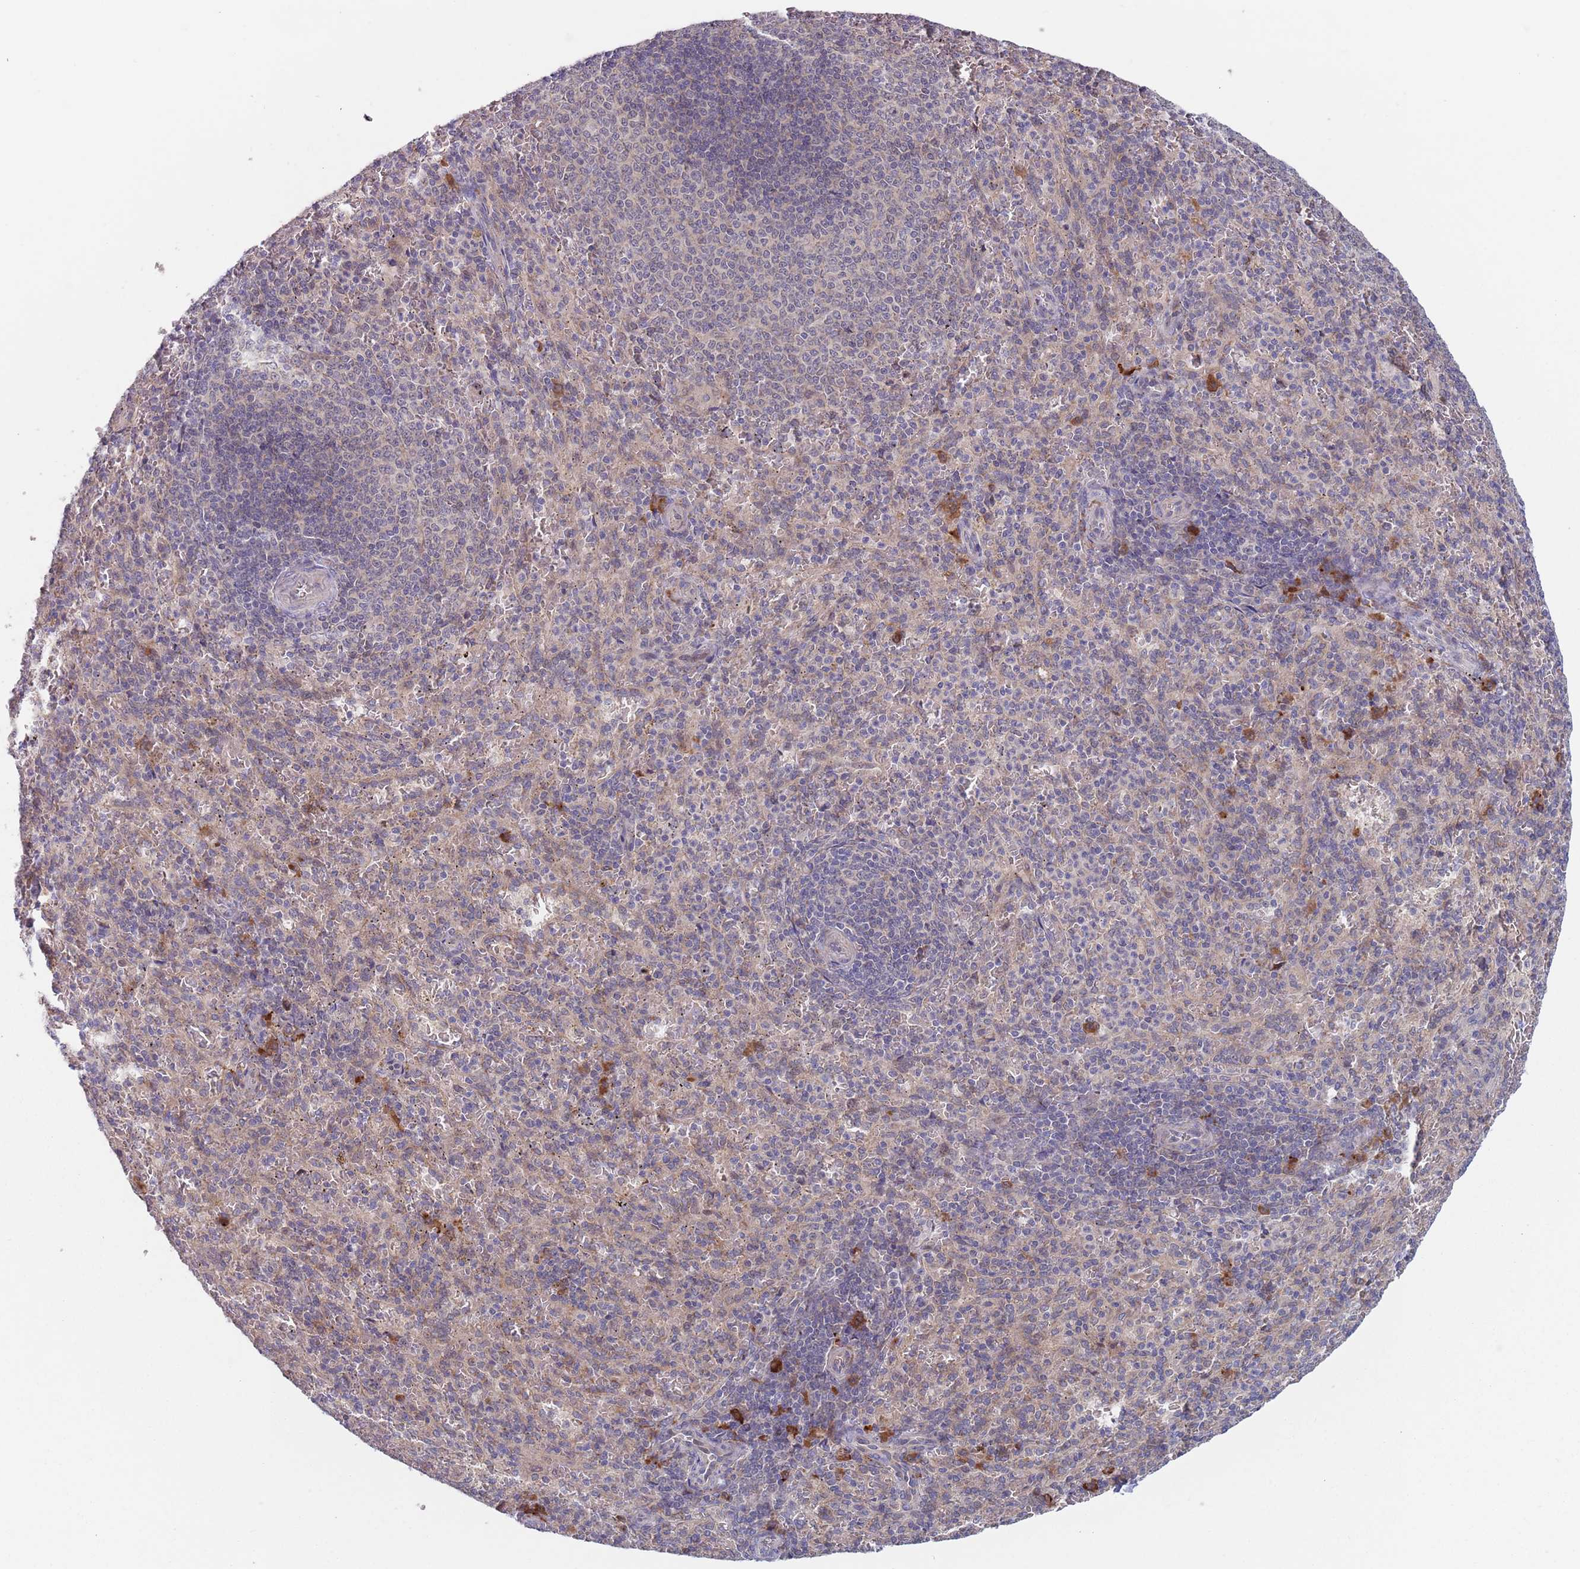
{"staining": {"intensity": "moderate", "quantity": "<25%", "location": "cytoplasmic/membranous"}, "tissue": "spleen", "cell_type": "Cells in red pulp", "image_type": "normal", "snomed": [{"axis": "morphology", "description": "Normal tissue, NOS"}, {"axis": "topography", "description": "Spleen"}], "caption": "Human spleen stained for a protein (brown) exhibits moderate cytoplasmic/membranous positive positivity in approximately <25% of cells in red pulp.", "gene": "ZNF140", "patient": {"sex": "female", "age": 21}}